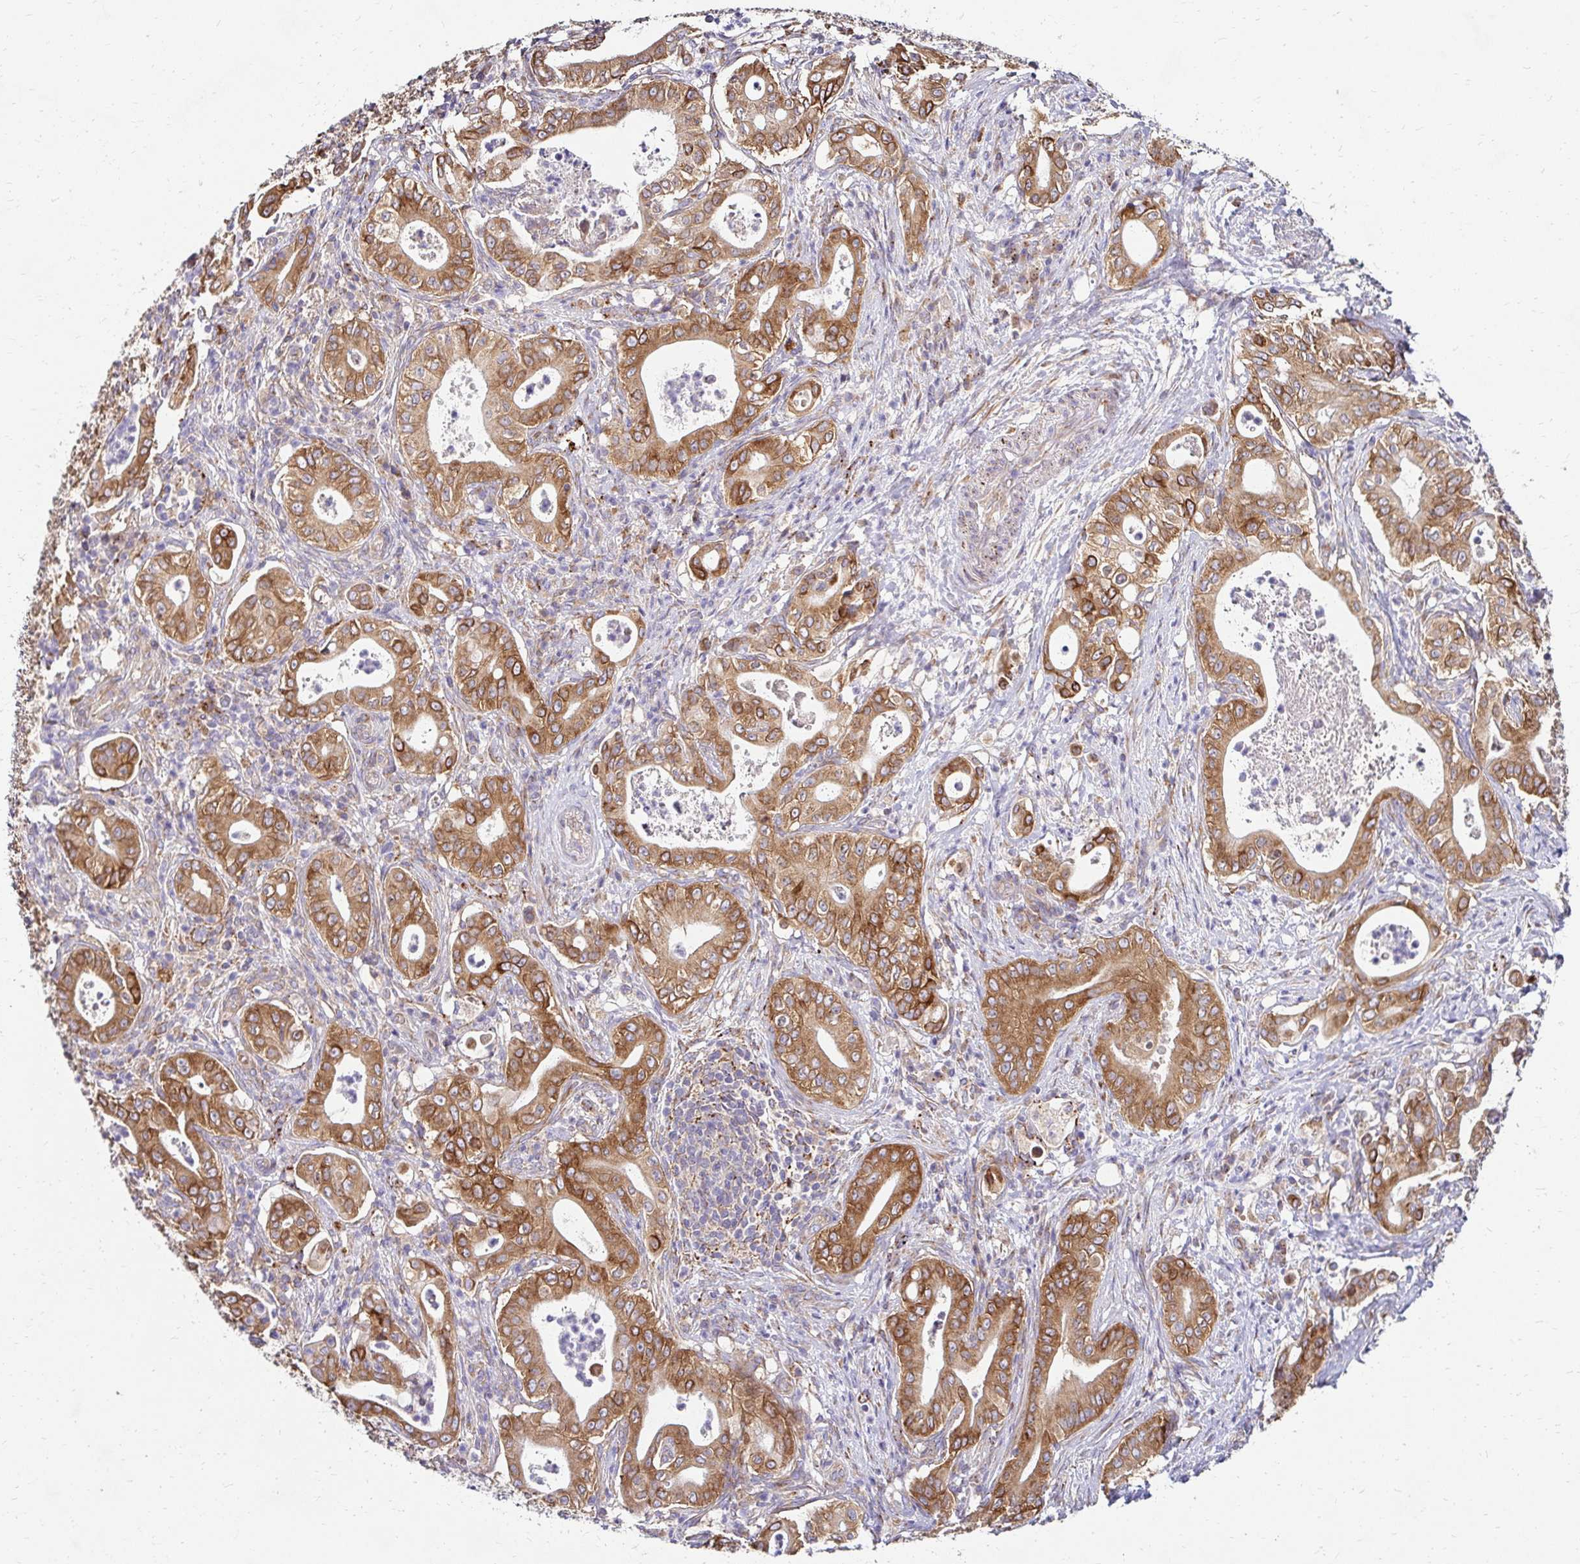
{"staining": {"intensity": "moderate", "quantity": ">75%", "location": "cytoplasmic/membranous"}, "tissue": "pancreatic cancer", "cell_type": "Tumor cells", "image_type": "cancer", "snomed": [{"axis": "morphology", "description": "Adenocarcinoma, NOS"}, {"axis": "topography", "description": "Pancreas"}], "caption": "Immunohistochemical staining of pancreatic cancer reveals medium levels of moderate cytoplasmic/membranous protein expression in about >75% of tumor cells.", "gene": "IDUA", "patient": {"sex": "male", "age": 71}}